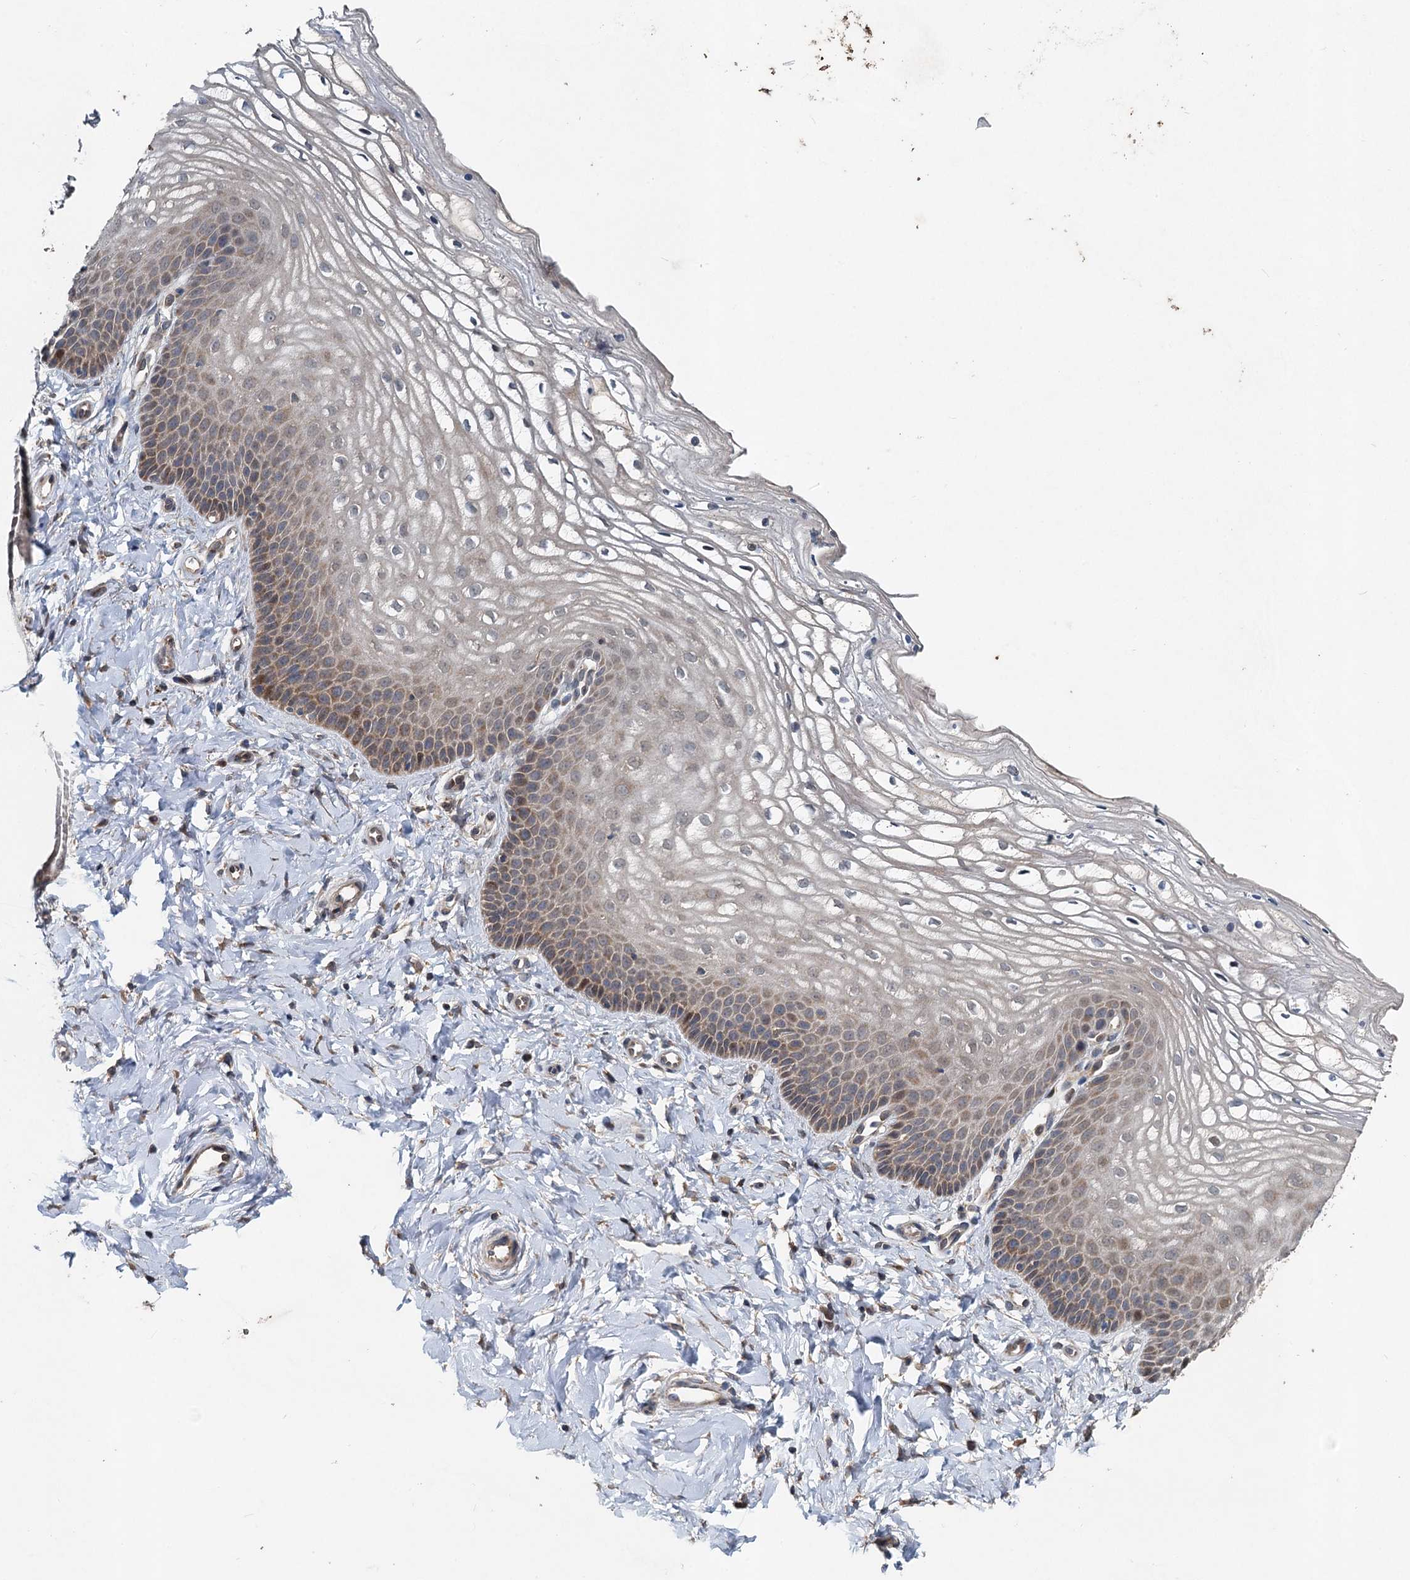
{"staining": {"intensity": "moderate", "quantity": "25%-75%", "location": "cytoplasmic/membranous"}, "tissue": "vagina", "cell_type": "Squamous epithelial cells", "image_type": "normal", "snomed": [{"axis": "morphology", "description": "Normal tissue, NOS"}, {"axis": "topography", "description": "Vagina"}, {"axis": "topography", "description": "Cervix"}], "caption": "DAB immunohistochemical staining of benign vagina reveals moderate cytoplasmic/membranous protein expression in about 25%-75% of squamous epithelial cells.", "gene": "OTUB1", "patient": {"sex": "female", "age": 40}}